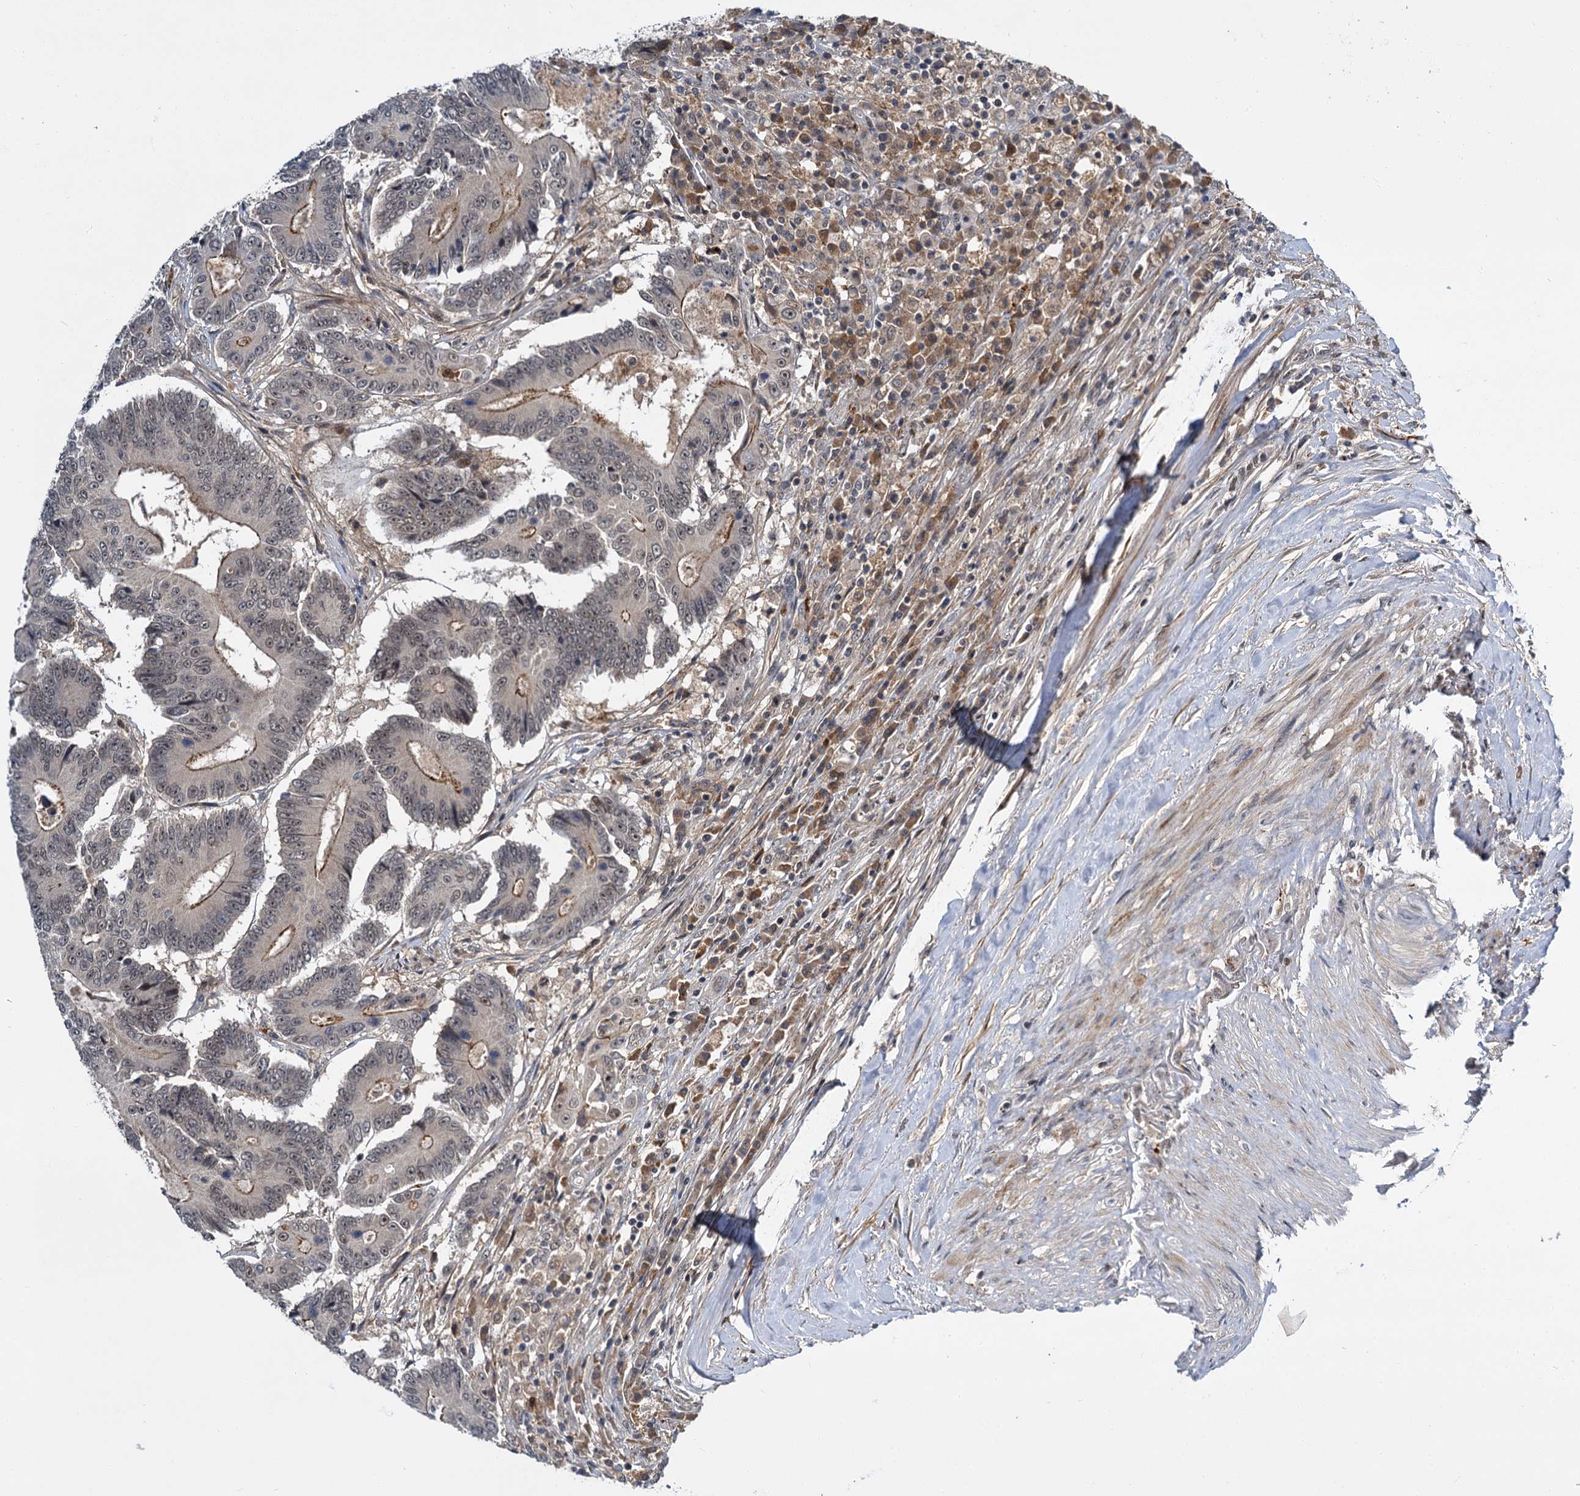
{"staining": {"intensity": "weak", "quantity": "25%-75%", "location": "cytoplasmic/membranous"}, "tissue": "colorectal cancer", "cell_type": "Tumor cells", "image_type": "cancer", "snomed": [{"axis": "morphology", "description": "Adenocarcinoma, NOS"}, {"axis": "topography", "description": "Colon"}], "caption": "This is a micrograph of IHC staining of colorectal cancer, which shows weak positivity in the cytoplasmic/membranous of tumor cells.", "gene": "MBD6", "patient": {"sex": "male", "age": 83}}